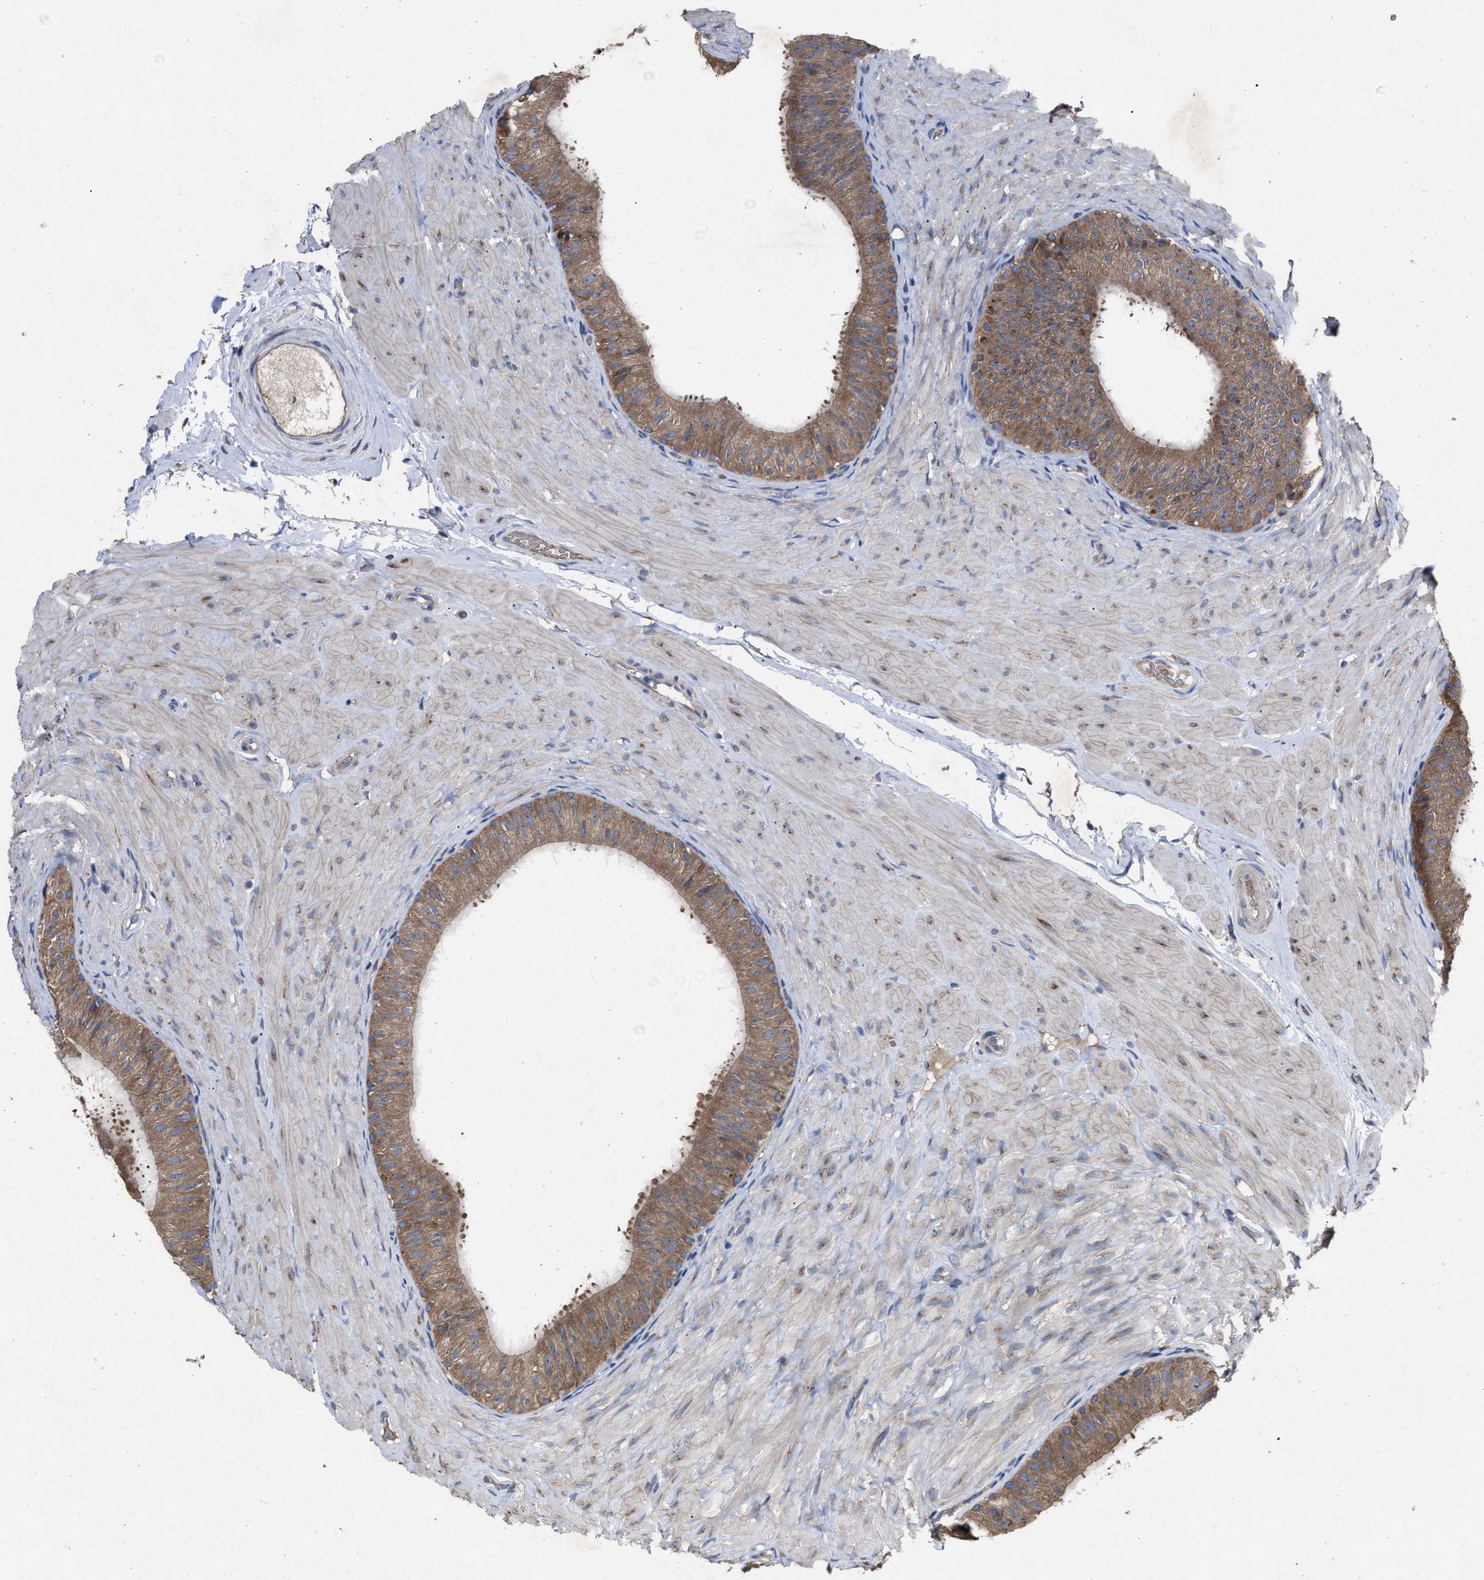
{"staining": {"intensity": "moderate", "quantity": ">75%", "location": "cytoplasmic/membranous"}, "tissue": "epididymis", "cell_type": "Glandular cells", "image_type": "normal", "snomed": [{"axis": "morphology", "description": "Normal tissue, NOS"}, {"axis": "topography", "description": "Epididymis"}], "caption": "A brown stain shows moderate cytoplasmic/membranous expression of a protein in glandular cells of normal epididymis.", "gene": "UPF1", "patient": {"sex": "male", "age": 34}}